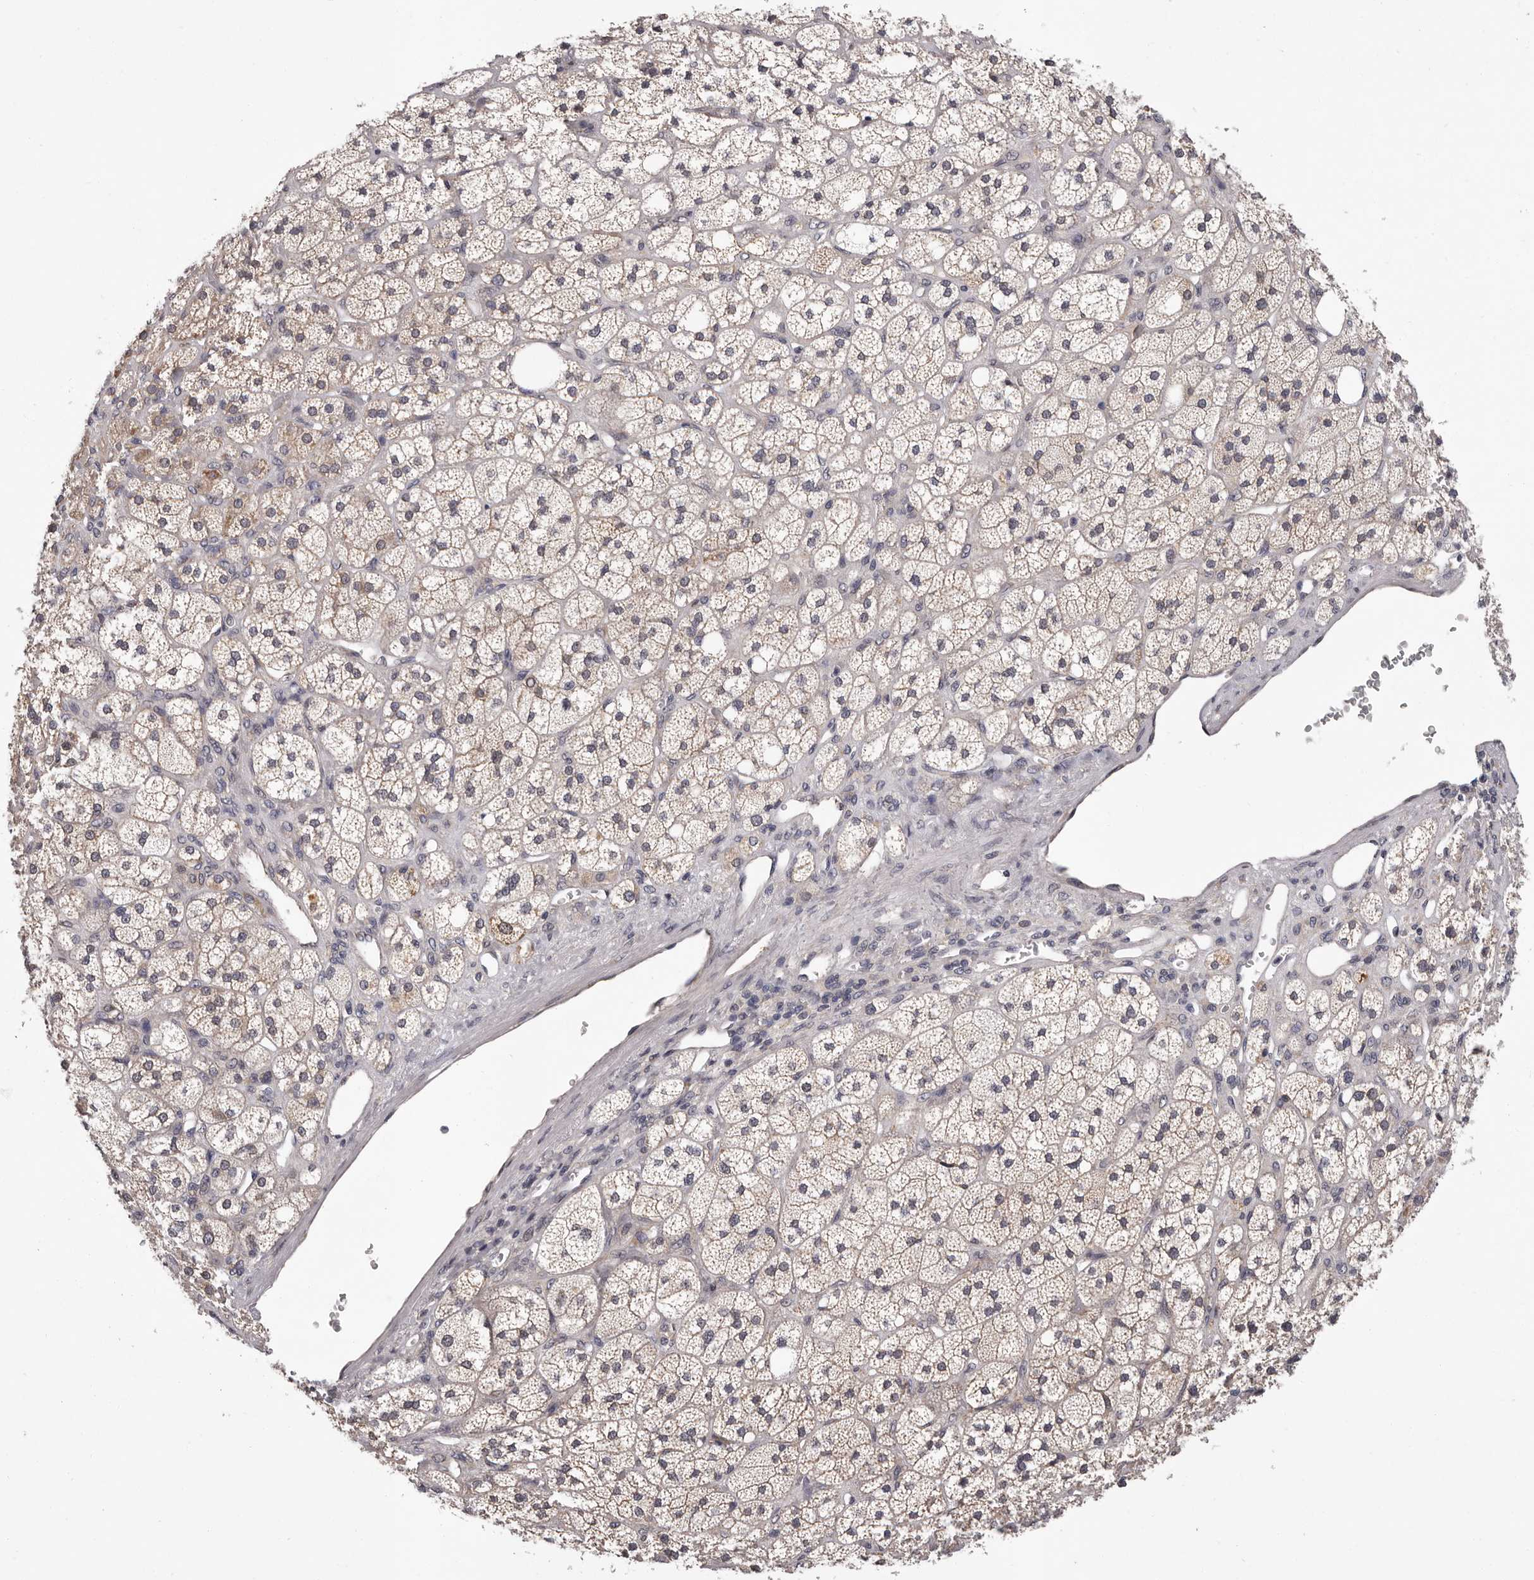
{"staining": {"intensity": "moderate", "quantity": "<25%", "location": "cytoplasmic/membranous,nuclear"}, "tissue": "adrenal gland", "cell_type": "Glandular cells", "image_type": "normal", "snomed": [{"axis": "morphology", "description": "Normal tissue, NOS"}, {"axis": "topography", "description": "Adrenal gland"}], "caption": "Normal adrenal gland exhibits moderate cytoplasmic/membranous,nuclear staining in approximately <25% of glandular cells The staining is performed using DAB (3,3'-diaminobenzidine) brown chromogen to label protein expression. The nuclei are counter-stained blue using hematoxylin..", "gene": "MED8", "patient": {"sex": "male", "age": 61}}